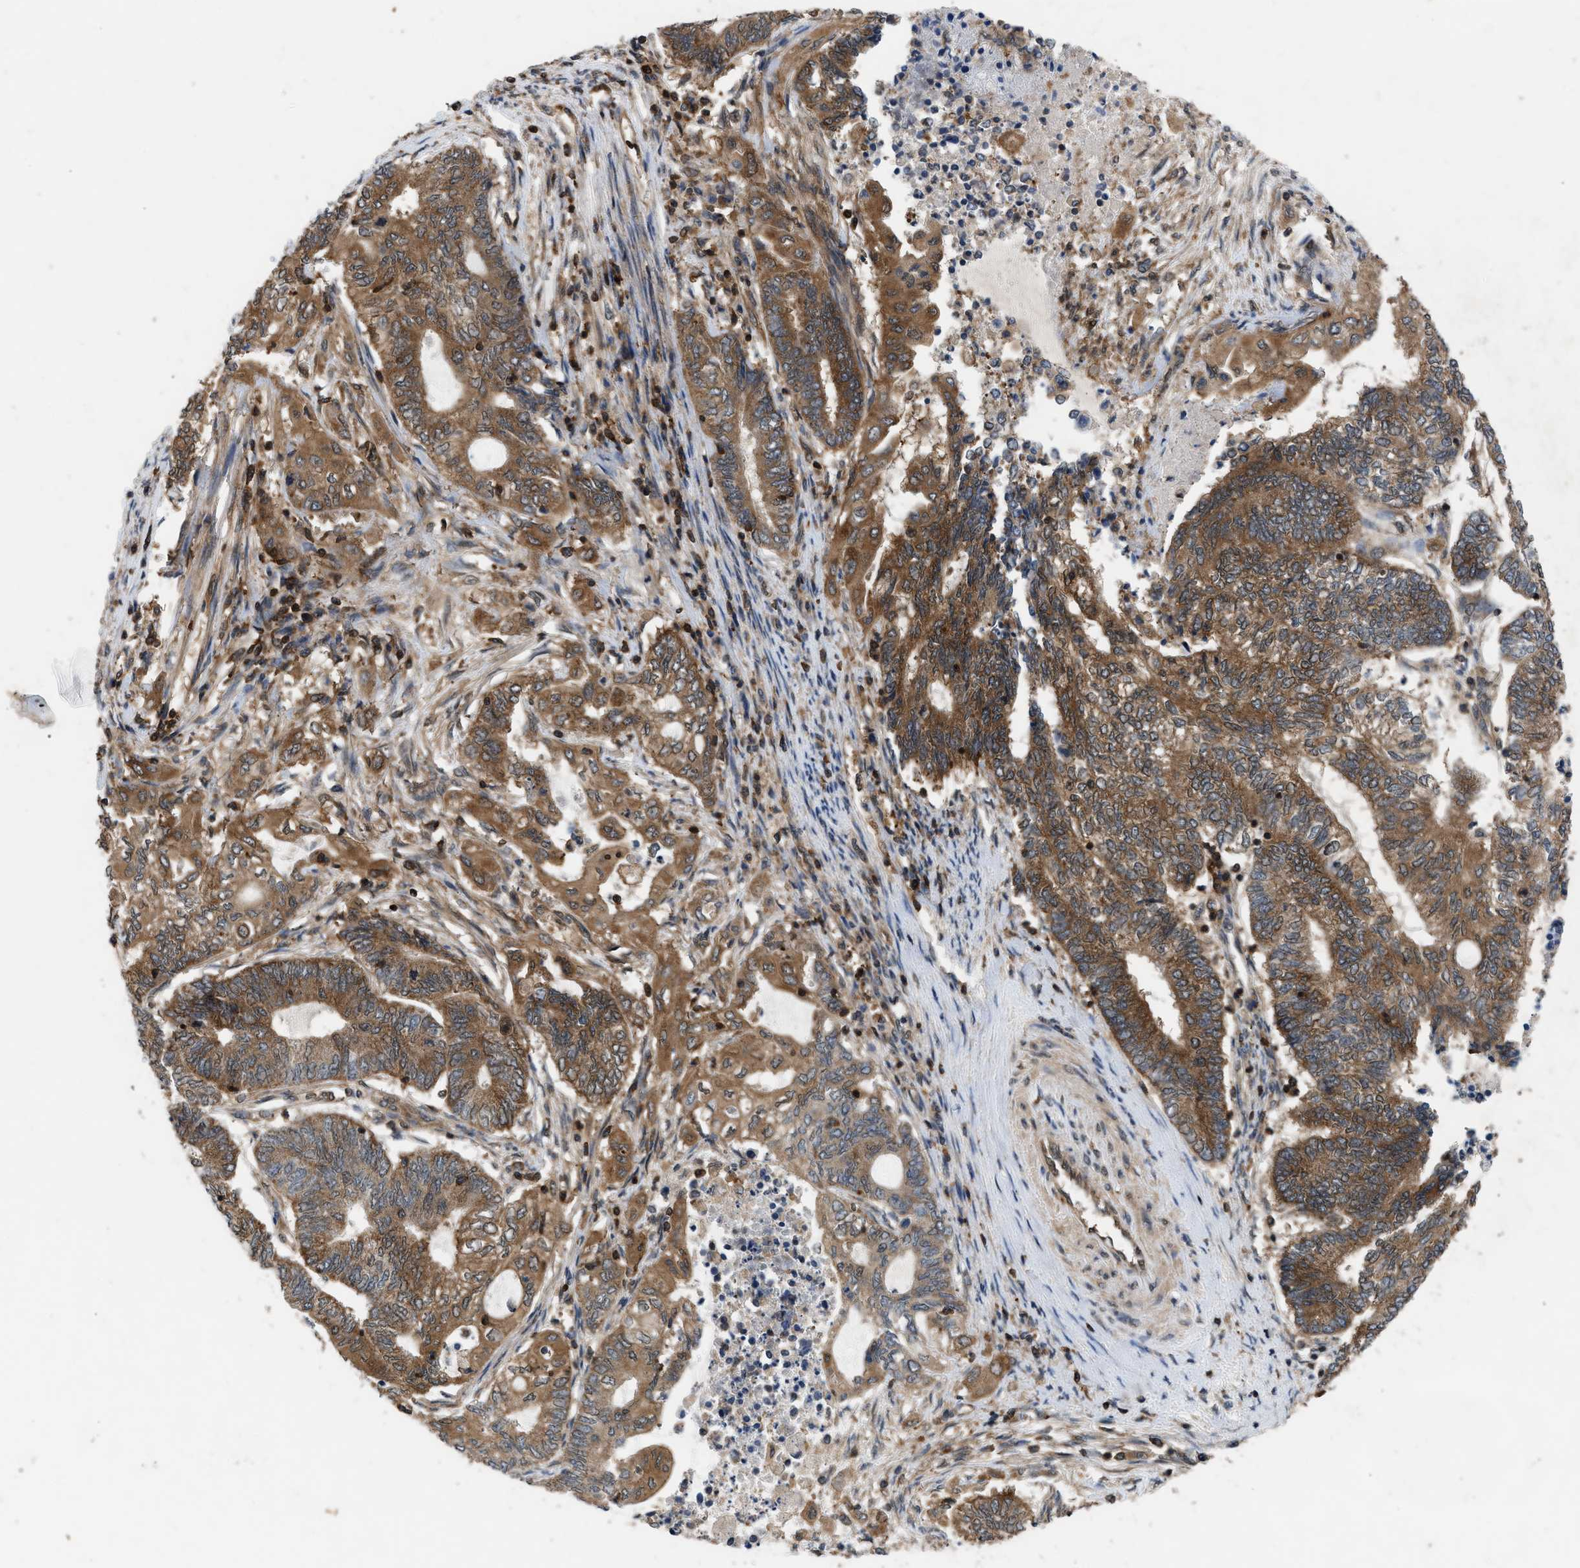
{"staining": {"intensity": "moderate", "quantity": "25%-75%", "location": "cytoplasmic/membranous"}, "tissue": "endometrial cancer", "cell_type": "Tumor cells", "image_type": "cancer", "snomed": [{"axis": "morphology", "description": "Adenocarcinoma, NOS"}, {"axis": "topography", "description": "Uterus"}, {"axis": "topography", "description": "Endometrium"}], "caption": "This micrograph reveals endometrial cancer stained with immunohistochemistry to label a protein in brown. The cytoplasmic/membranous of tumor cells show moderate positivity for the protein. Nuclei are counter-stained blue.", "gene": "OXSR1", "patient": {"sex": "female", "age": 70}}